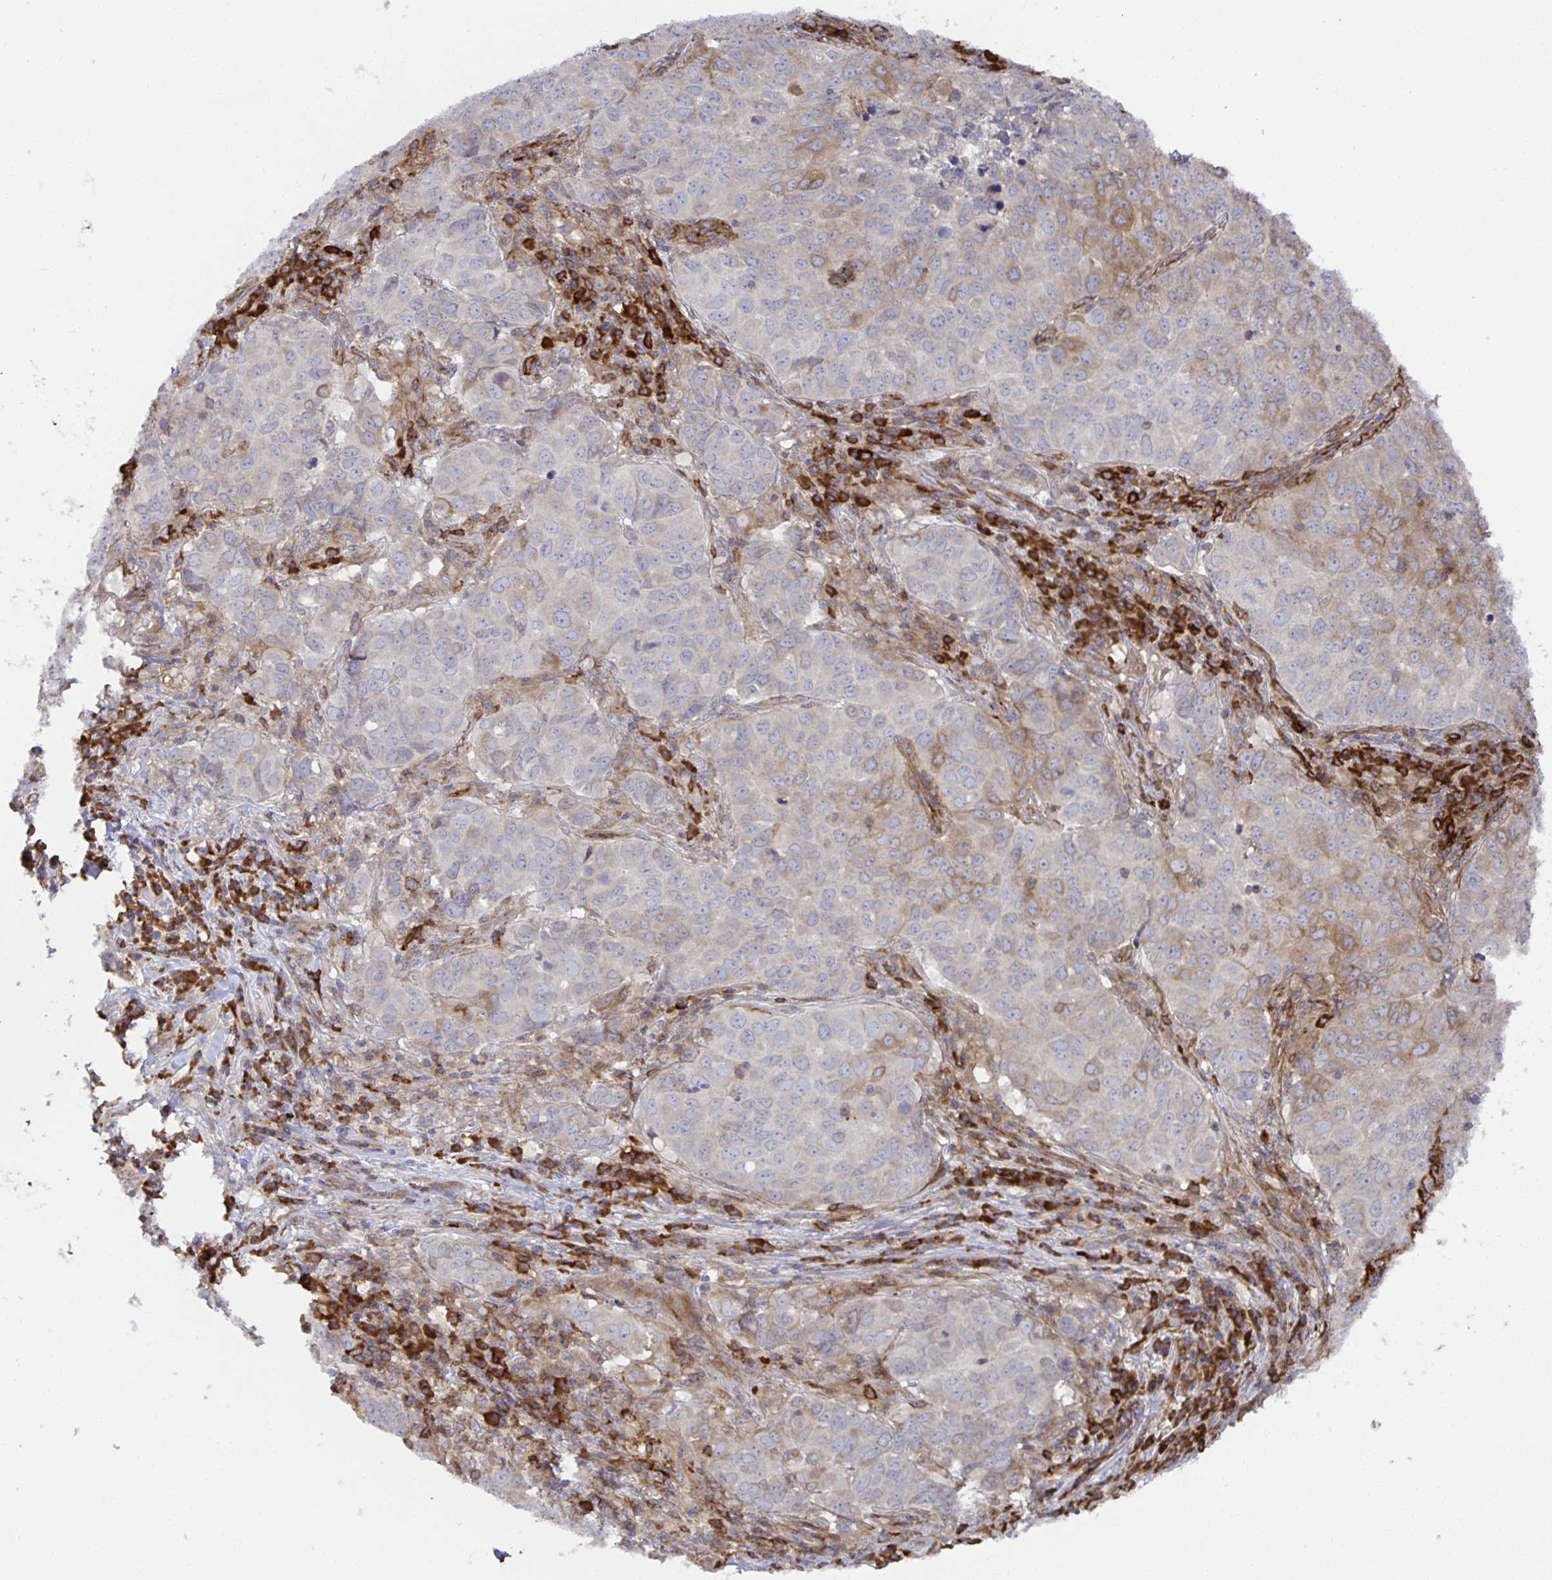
{"staining": {"intensity": "weak", "quantity": "25%-75%", "location": "cytoplasmic/membranous"}, "tissue": "lung cancer", "cell_type": "Tumor cells", "image_type": "cancer", "snomed": [{"axis": "morphology", "description": "Adenocarcinoma, NOS"}, {"axis": "topography", "description": "Lung"}], "caption": "An immunohistochemistry (IHC) image of neoplastic tissue is shown. Protein staining in brown labels weak cytoplasmic/membranous positivity in lung cancer within tumor cells.", "gene": "BAD", "patient": {"sex": "female", "age": 50}}